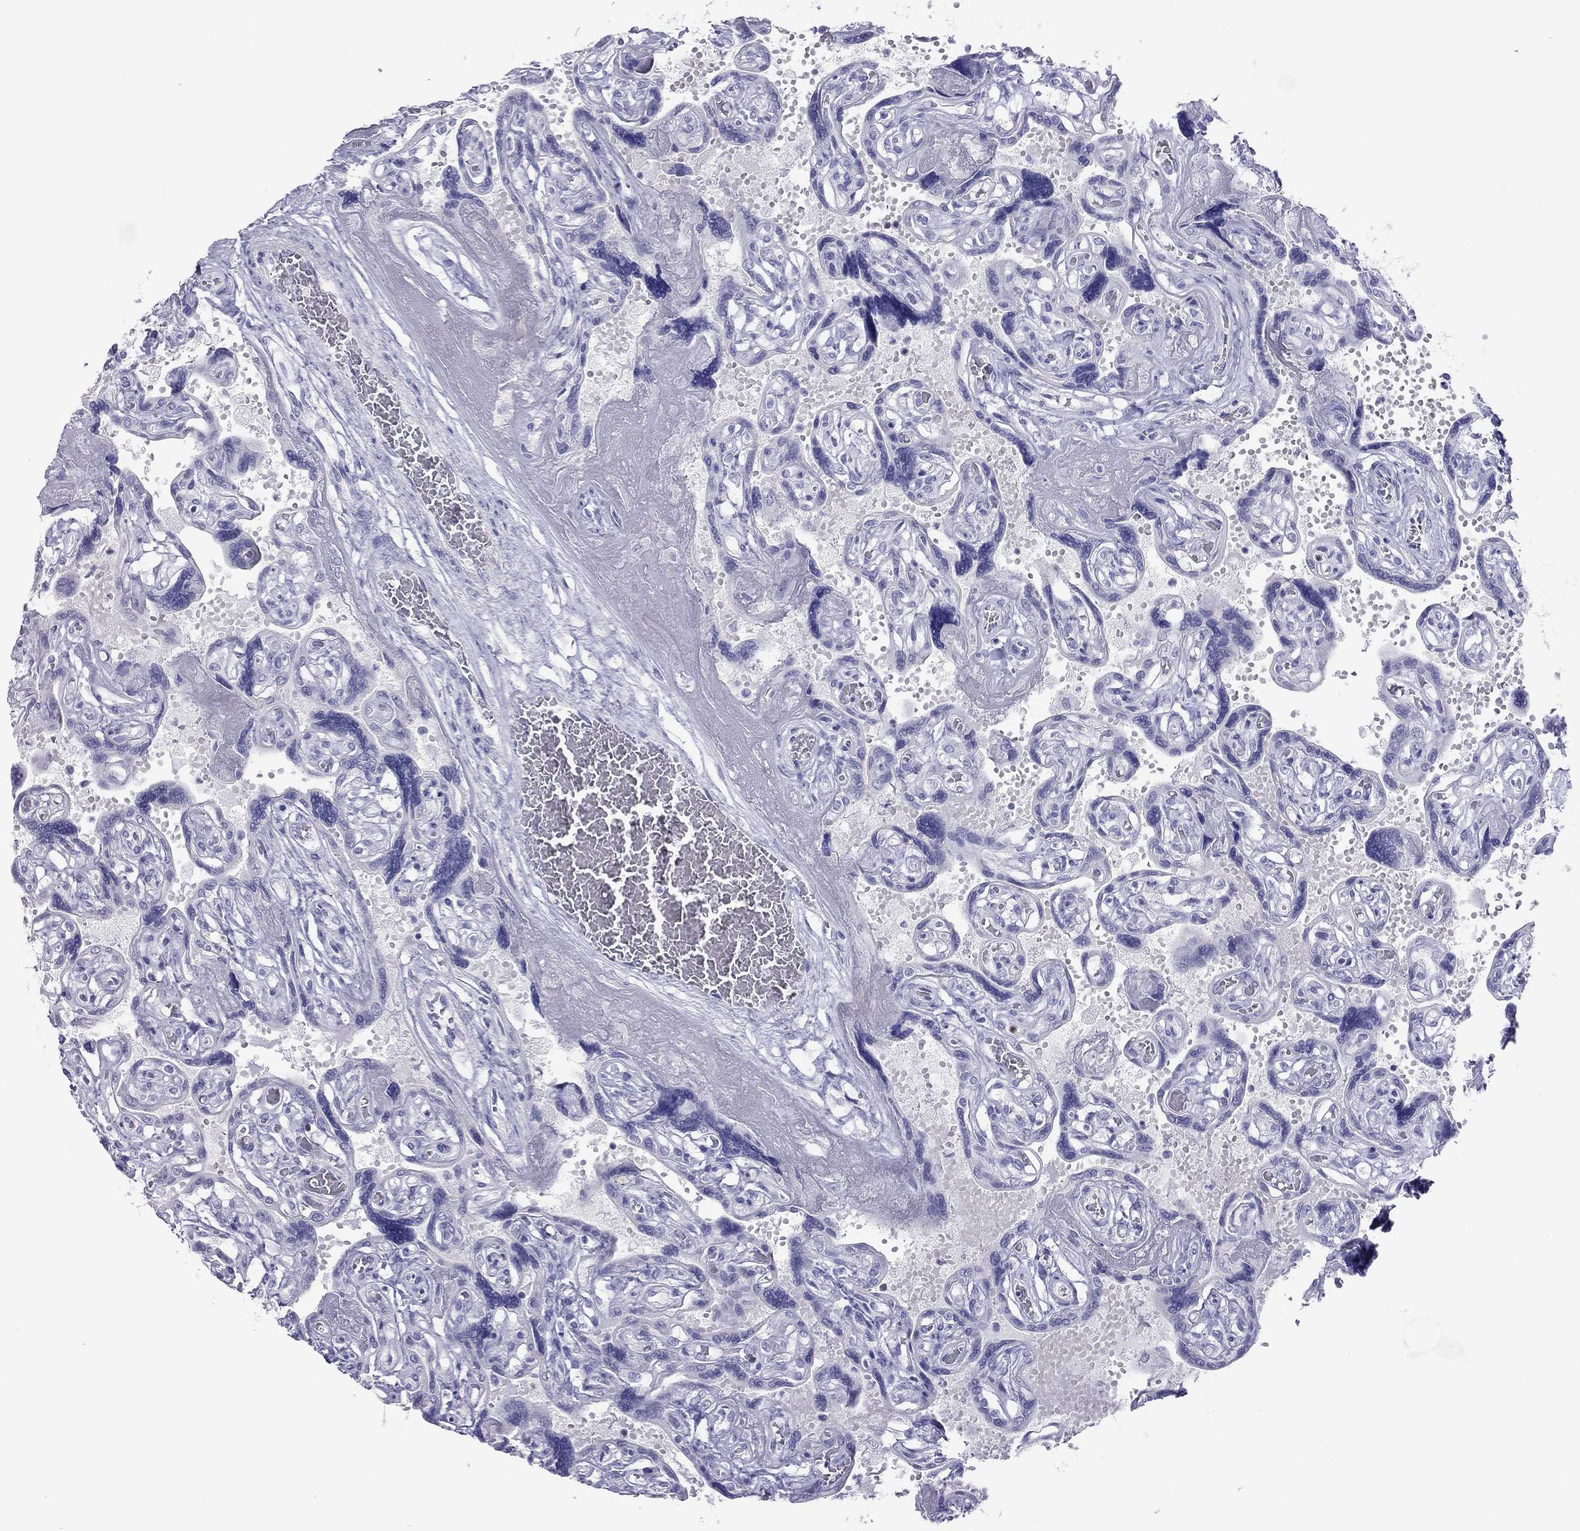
{"staining": {"intensity": "negative", "quantity": "none", "location": "none"}, "tissue": "placenta", "cell_type": "Decidual cells", "image_type": "normal", "snomed": [{"axis": "morphology", "description": "Normal tissue, NOS"}, {"axis": "topography", "description": "Placenta"}], "caption": "Human placenta stained for a protein using IHC shows no staining in decidual cells.", "gene": "SH2D2A", "patient": {"sex": "female", "age": 32}}